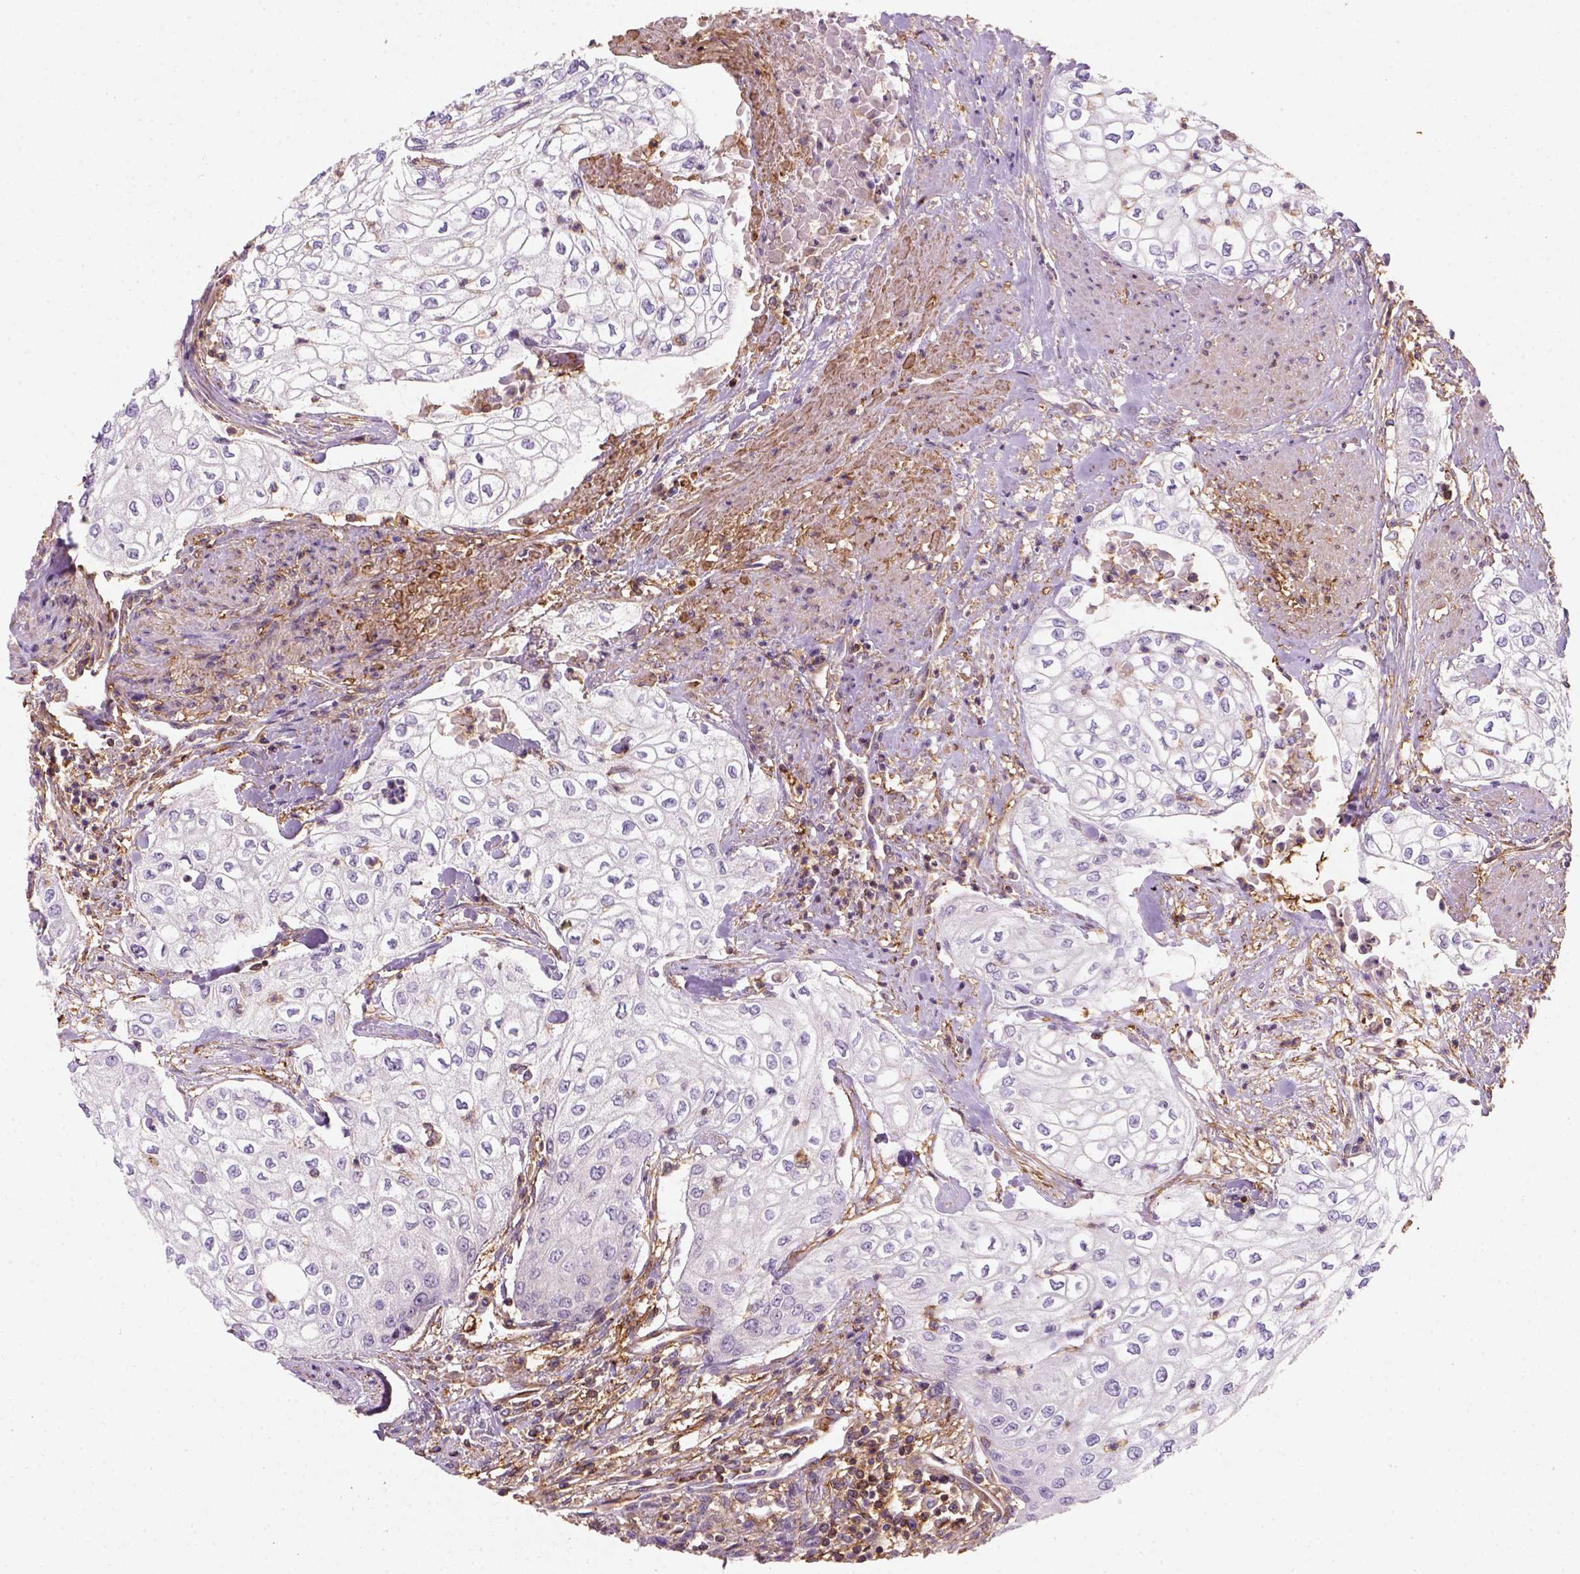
{"staining": {"intensity": "negative", "quantity": "none", "location": "none"}, "tissue": "urothelial cancer", "cell_type": "Tumor cells", "image_type": "cancer", "snomed": [{"axis": "morphology", "description": "Urothelial carcinoma, High grade"}, {"axis": "topography", "description": "Urinary bladder"}], "caption": "Tumor cells show no significant expression in high-grade urothelial carcinoma.", "gene": "GPRC5D", "patient": {"sex": "male", "age": 62}}